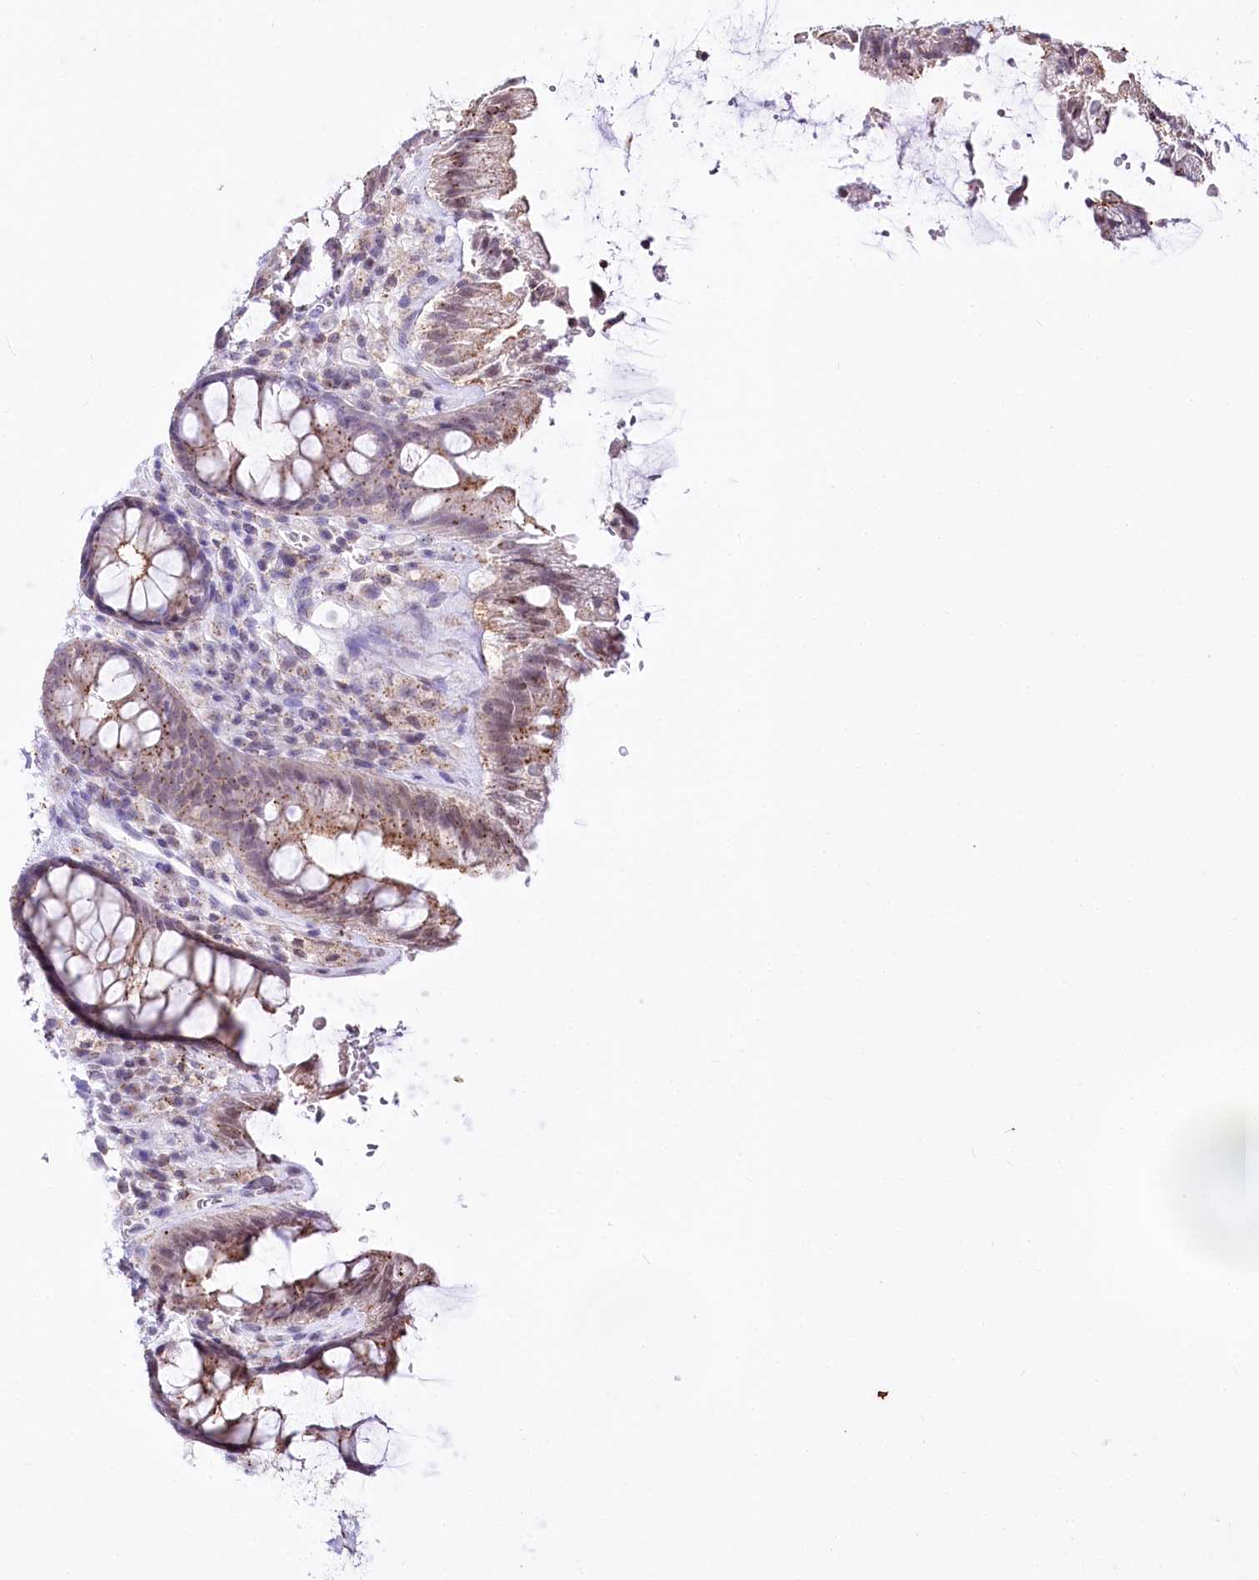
{"staining": {"intensity": "moderate", "quantity": "25%-75%", "location": "cytoplasmic/membranous"}, "tissue": "rectum", "cell_type": "Glandular cells", "image_type": "normal", "snomed": [{"axis": "morphology", "description": "Normal tissue, NOS"}, {"axis": "topography", "description": "Rectum"}], "caption": "Glandular cells reveal medium levels of moderate cytoplasmic/membranous expression in about 25%-75% of cells in unremarkable rectum.", "gene": "ZFYVE27", "patient": {"sex": "female", "age": 46}}